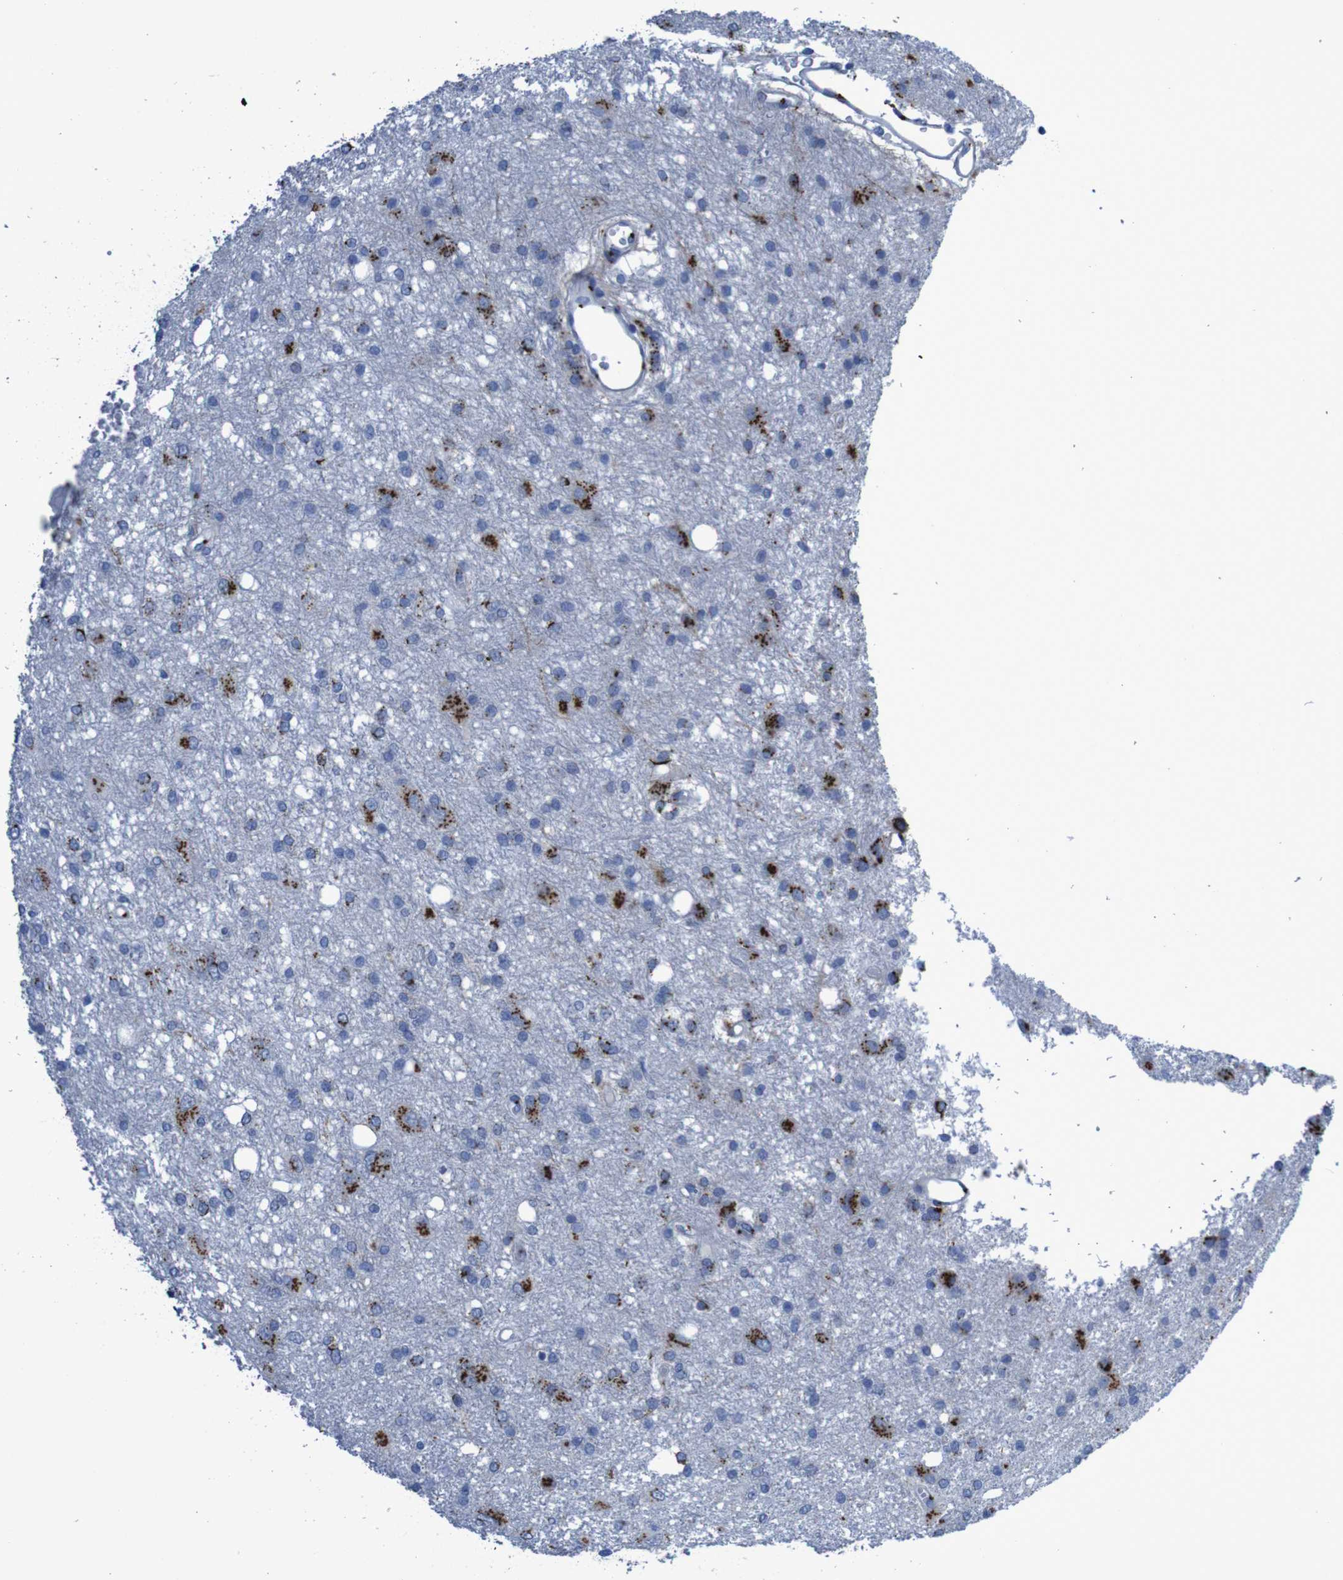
{"staining": {"intensity": "strong", "quantity": "25%-75%", "location": "cytoplasmic/membranous"}, "tissue": "glioma", "cell_type": "Tumor cells", "image_type": "cancer", "snomed": [{"axis": "morphology", "description": "Glioma, malignant, High grade"}, {"axis": "topography", "description": "Brain"}], "caption": "Glioma stained for a protein (brown) displays strong cytoplasmic/membranous positive positivity in about 25%-75% of tumor cells.", "gene": "GOLM1", "patient": {"sex": "female", "age": 59}}